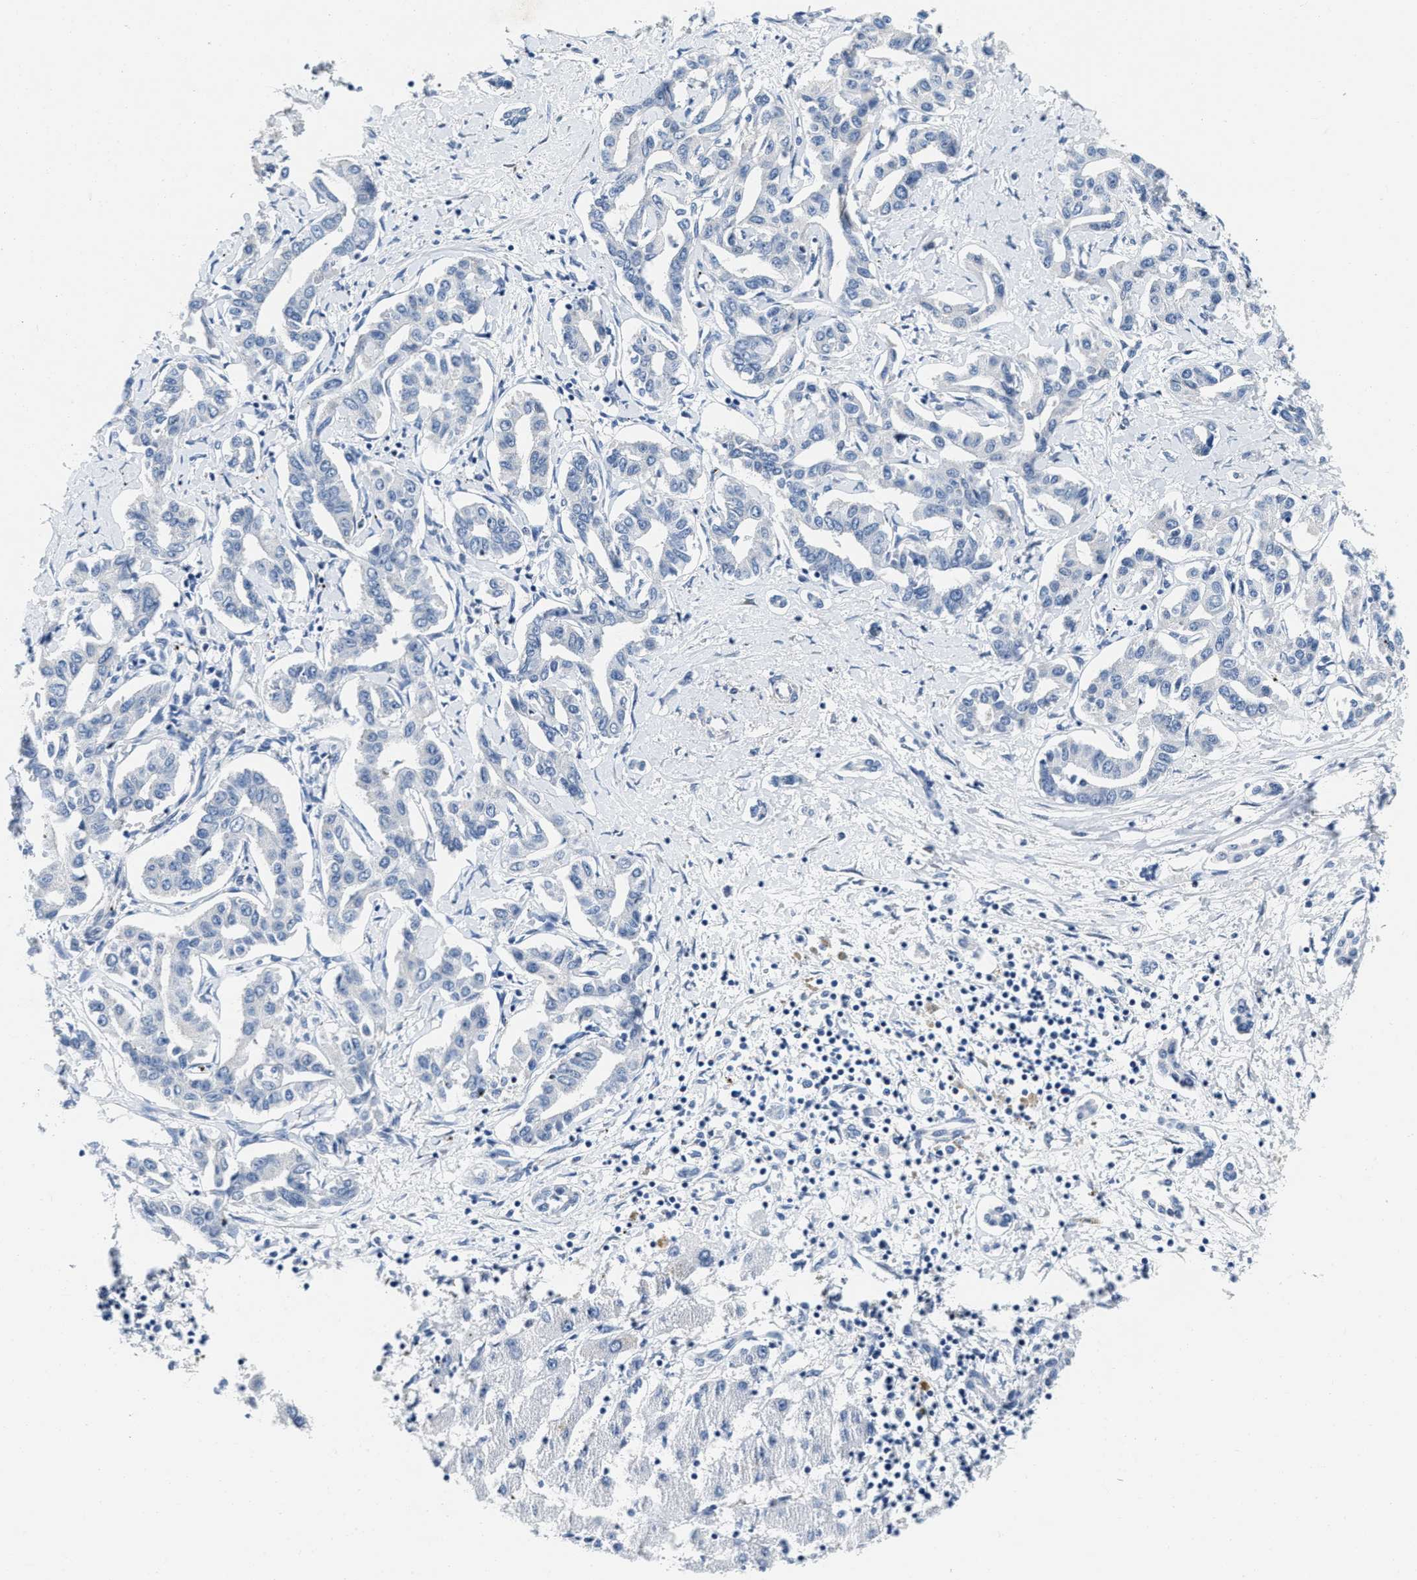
{"staining": {"intensity": "negative", "quantity": "none", "location": "none"}, "tissue": "liver cancer", "cell_type": "Tumor cells", "image_type": "cancer", "snomed": [{"axis": "morphology", "description": "Cholangiocarcinoma"}, {"axis": "topography", "description": "Liver"}], "caption": "Image shows no significant protein staining in tumor cells of cholangiocarcinoma (liver).", "gene": "EIF2AK2", "patient": {"sex": "male", "age": 59}}